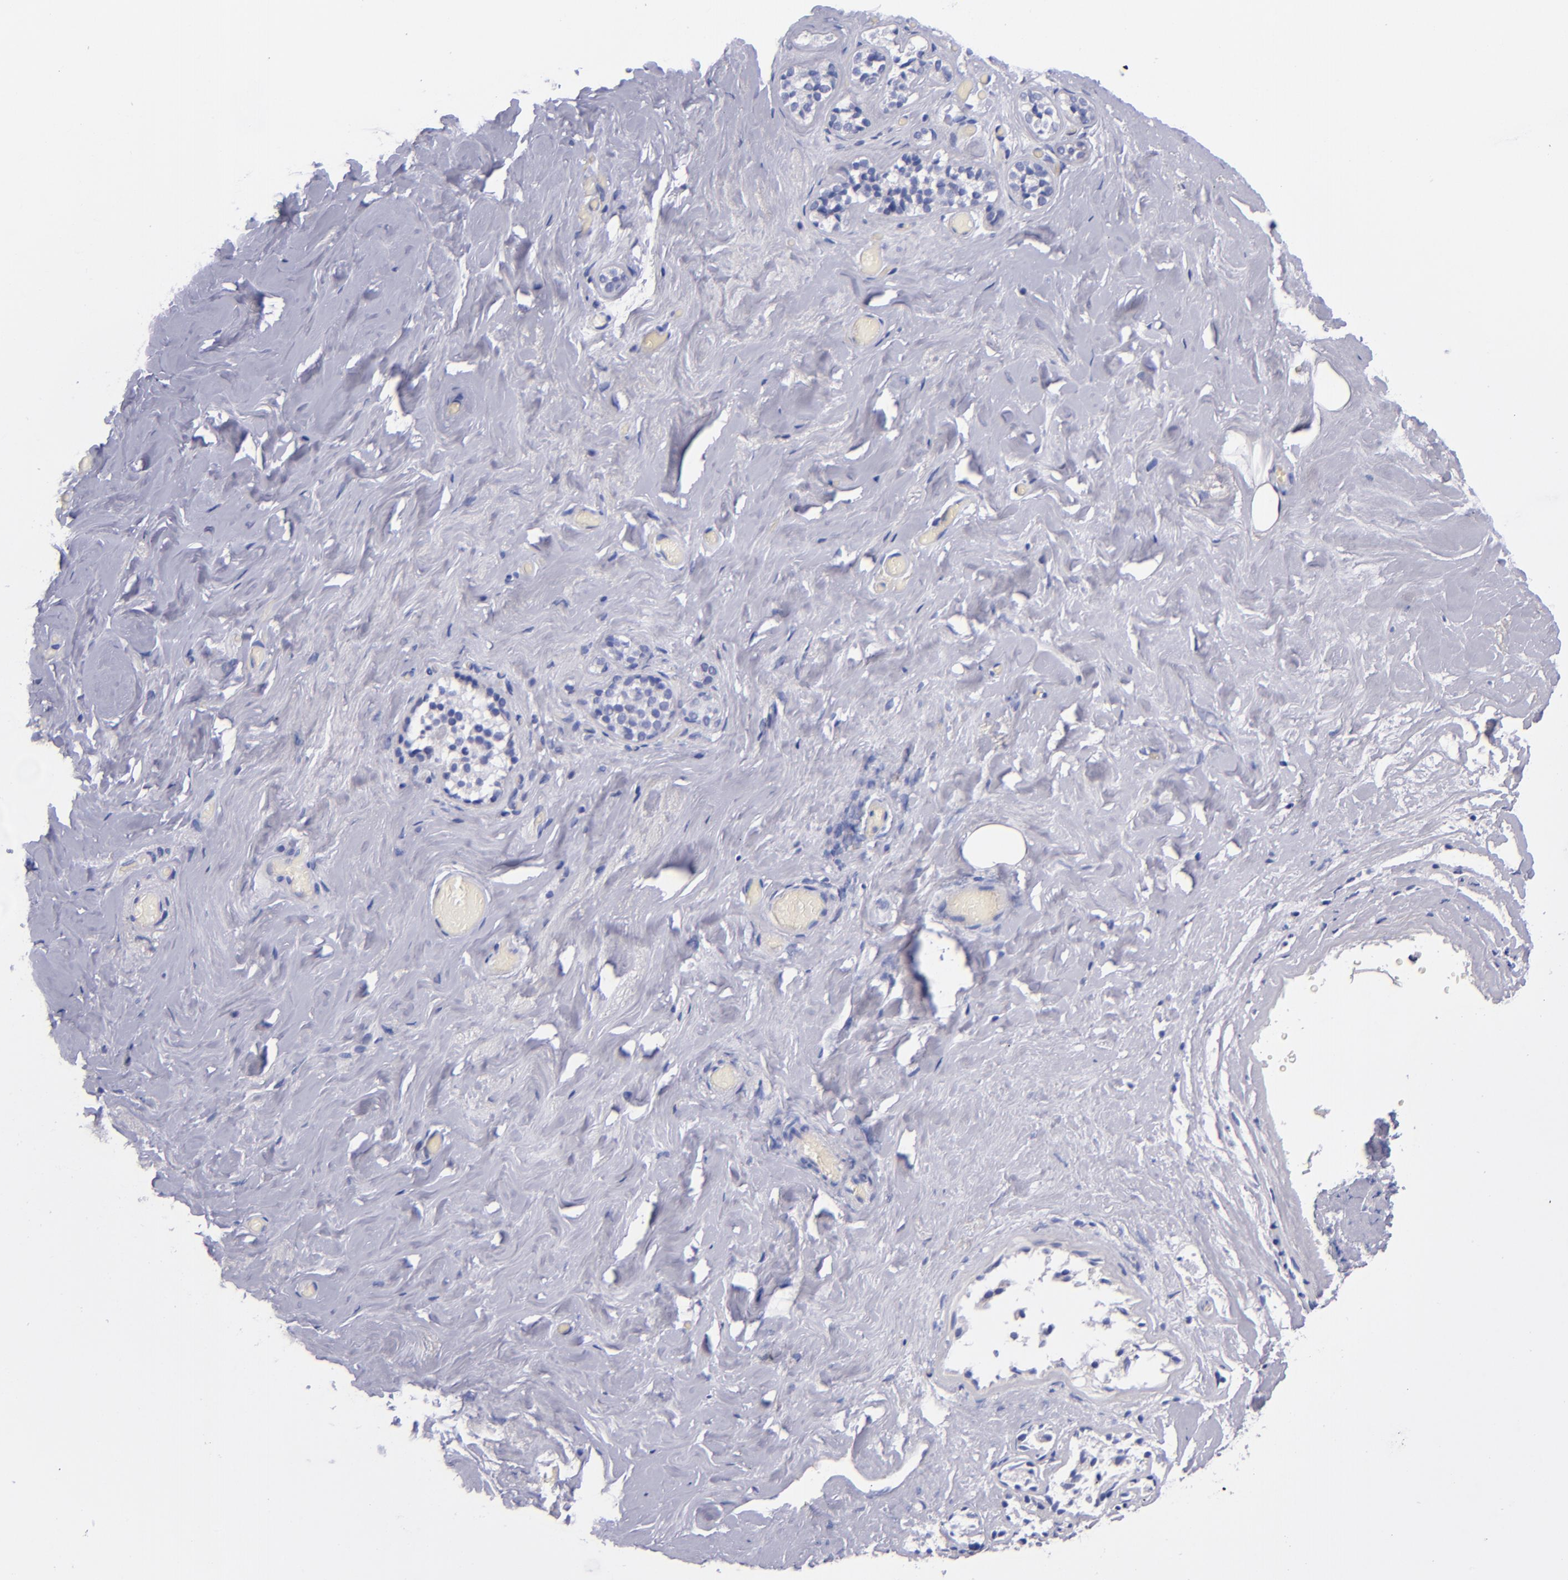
{"staining": {"intensity": "negative", "quantity": "none", "location": "none"}, "tissue": "breast", "cell_type": "Adipocytes", "image_type": "normal", "snomed": [{"axis": "morphology", "description": "Normal tissue, NOS"}, {"axis": "topography", "description": "Breast"}], "caption": "Adipocytes show no significant staining in normal breast. Brightfield microscopy of immunohistochemistry (IHC) stained with DAB (brown) and hematoxylin (blue), captured at high magnification.", "gene": "MCM7", "patient": {"sex": "female", "age": 75}}